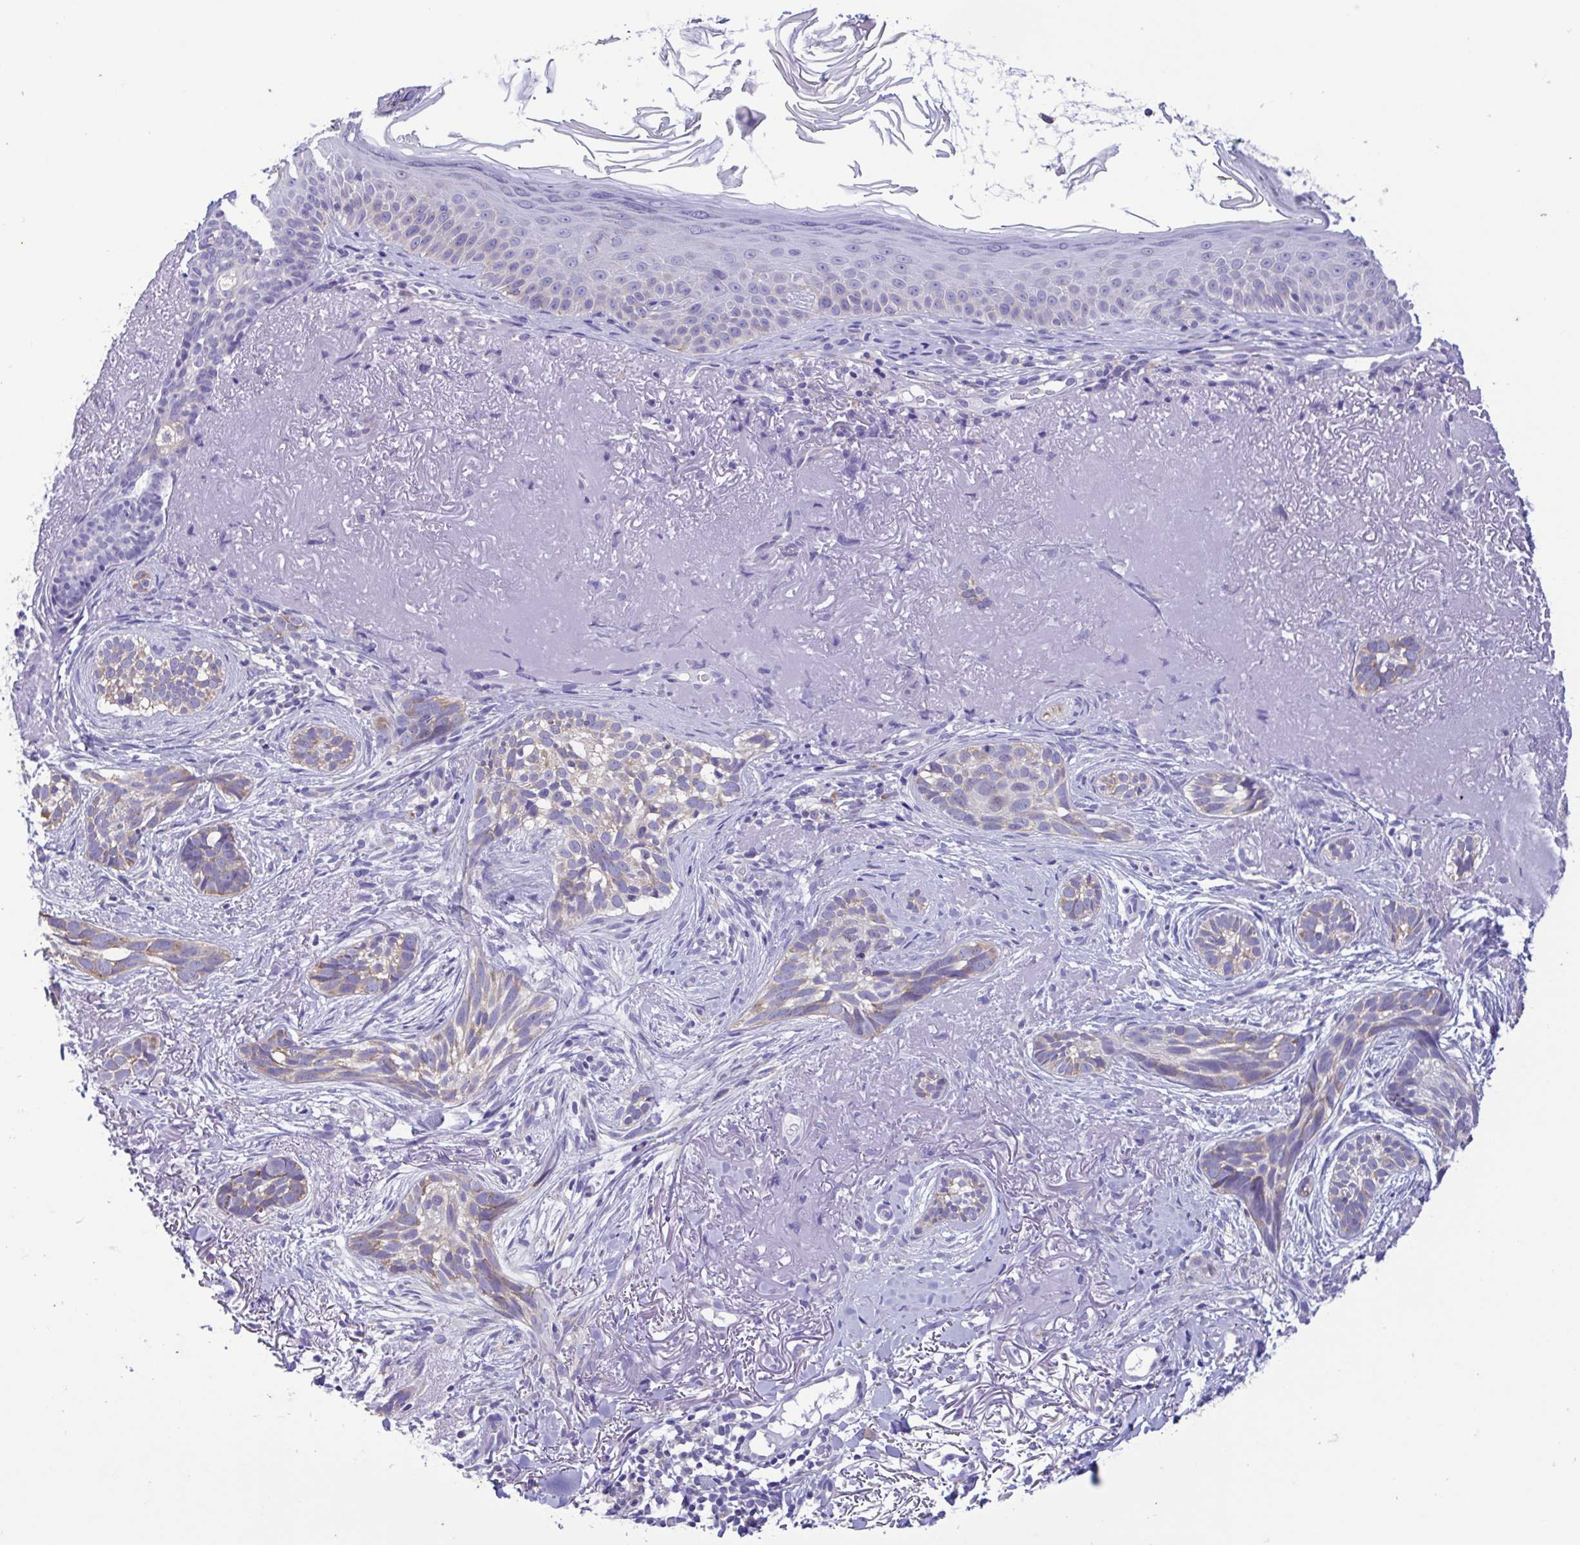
{"staining": {"intensity": "weak", "quantity": "<25%", "location": "cytoplasmic/membranous"}, "tissue": "skin cancer", "cell_type": "Tumor cells", "image_type": "cancer", "snomed": [{"axis": "morphology", "description": "Basal cell carcinoma"}, {"axis": "morphology", "description": "BCC, high aggressive"}, {"axis": "topography", "description": "Skin"}], "caption": "Human skin cancer stained for a protein using immunohistochemistry demonstrates no staining in tumor cells.", "gene": "TNNI3", "patient": {"sex": "female", "age": 86}}